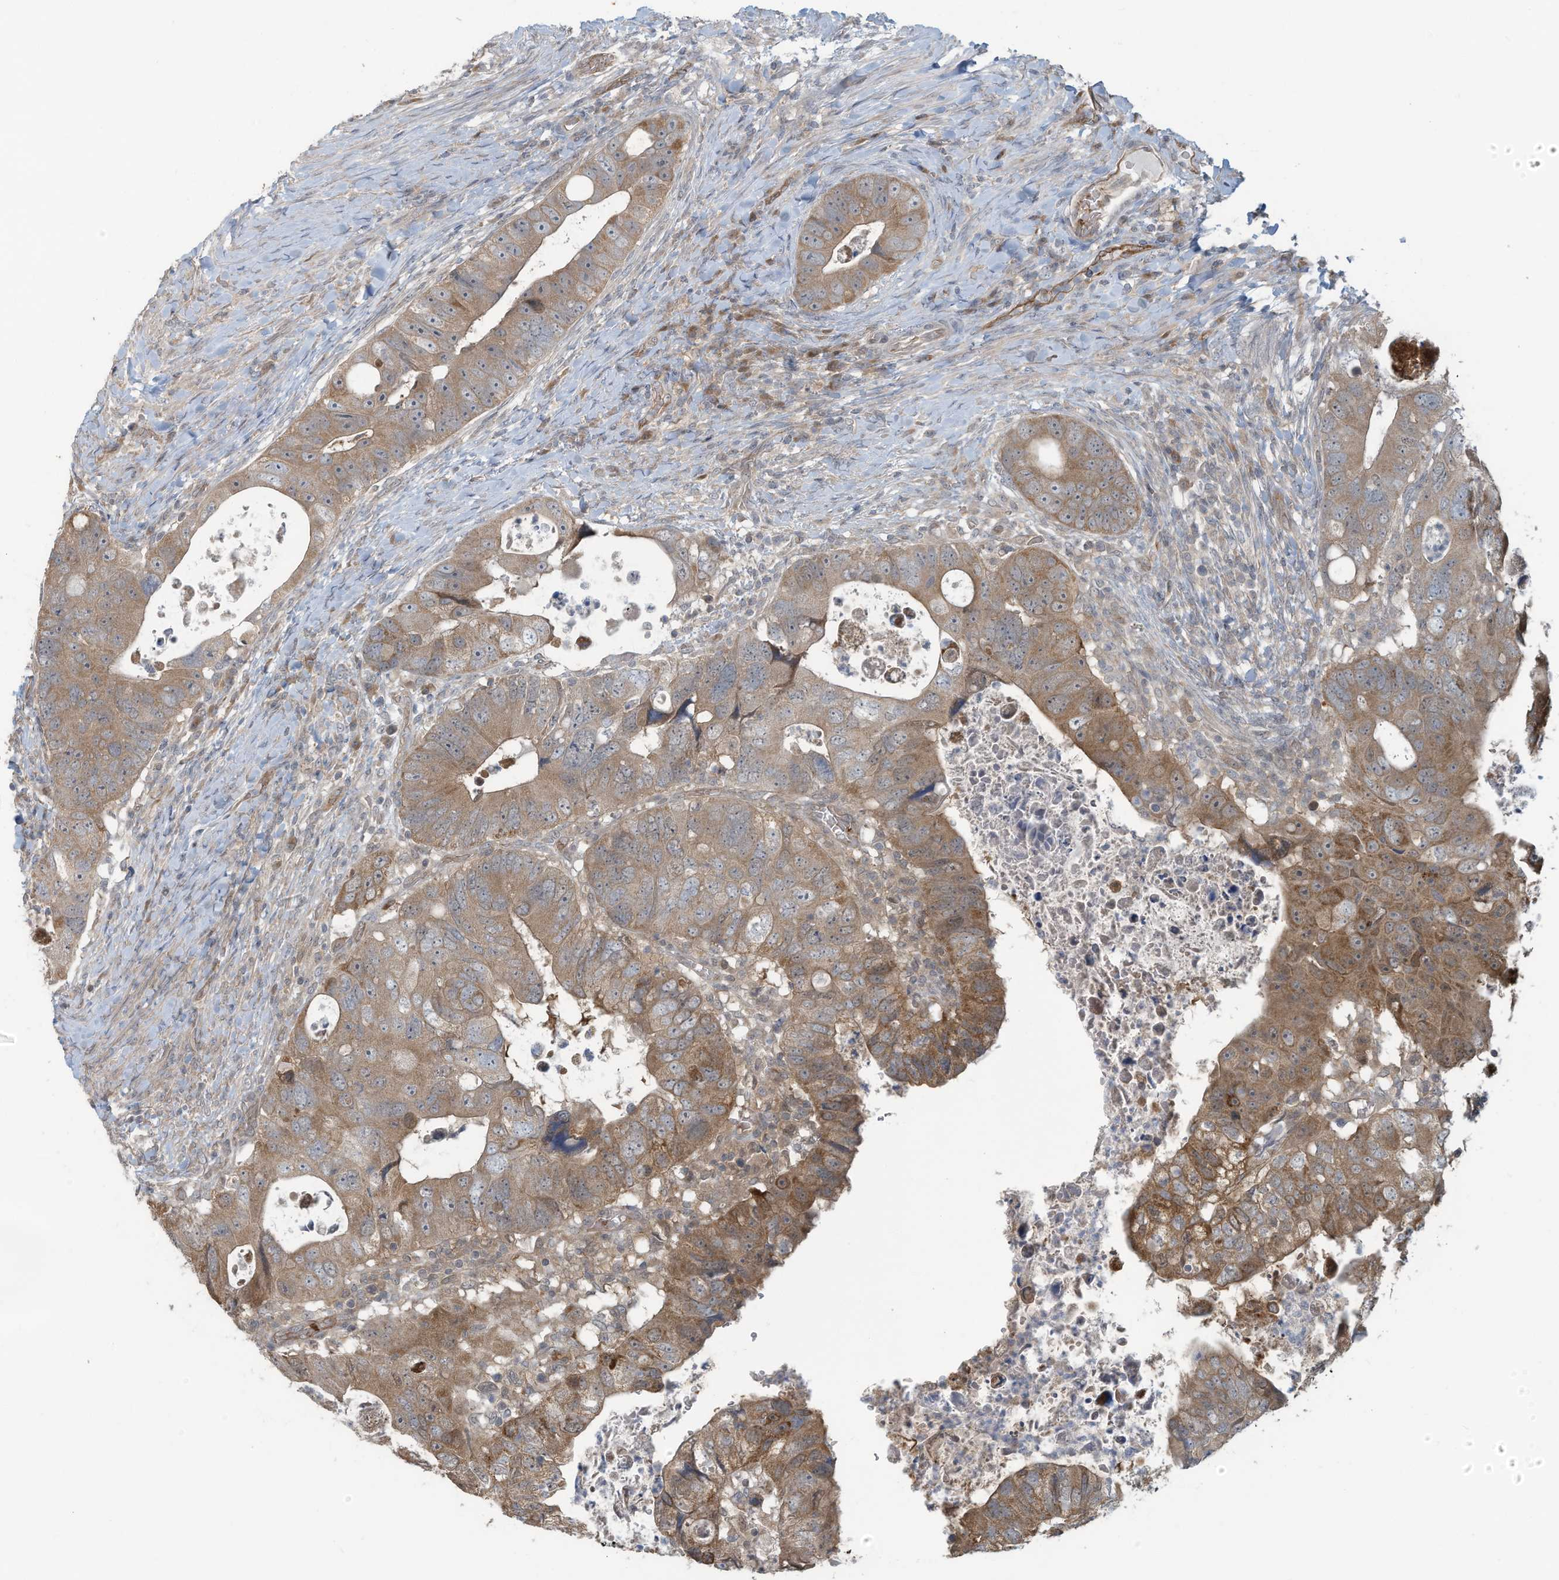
{"staining": {"intensity": "moderate", "quantity": ">75%", "location": "cytoplasmic/membranous"}, "tissue": "colorectal cancer", "cell_type": "Tumor cells", "image_type": "cancer", "snomed": [{"axis": "morphology", "description": "Adenocarcinoma, NOS"}, {"axis": "topography", "description": "Rectum"}], "caption": "Immunohistochemical staining of colorectal cancer (adenocarcinoma) demonstrates medium levels of moderate cytoplasmic/membranous protein staining in approximately >75% of tumor cells.", "gene": "ERI2", "patient": {"sex": "male", "age": 59}}